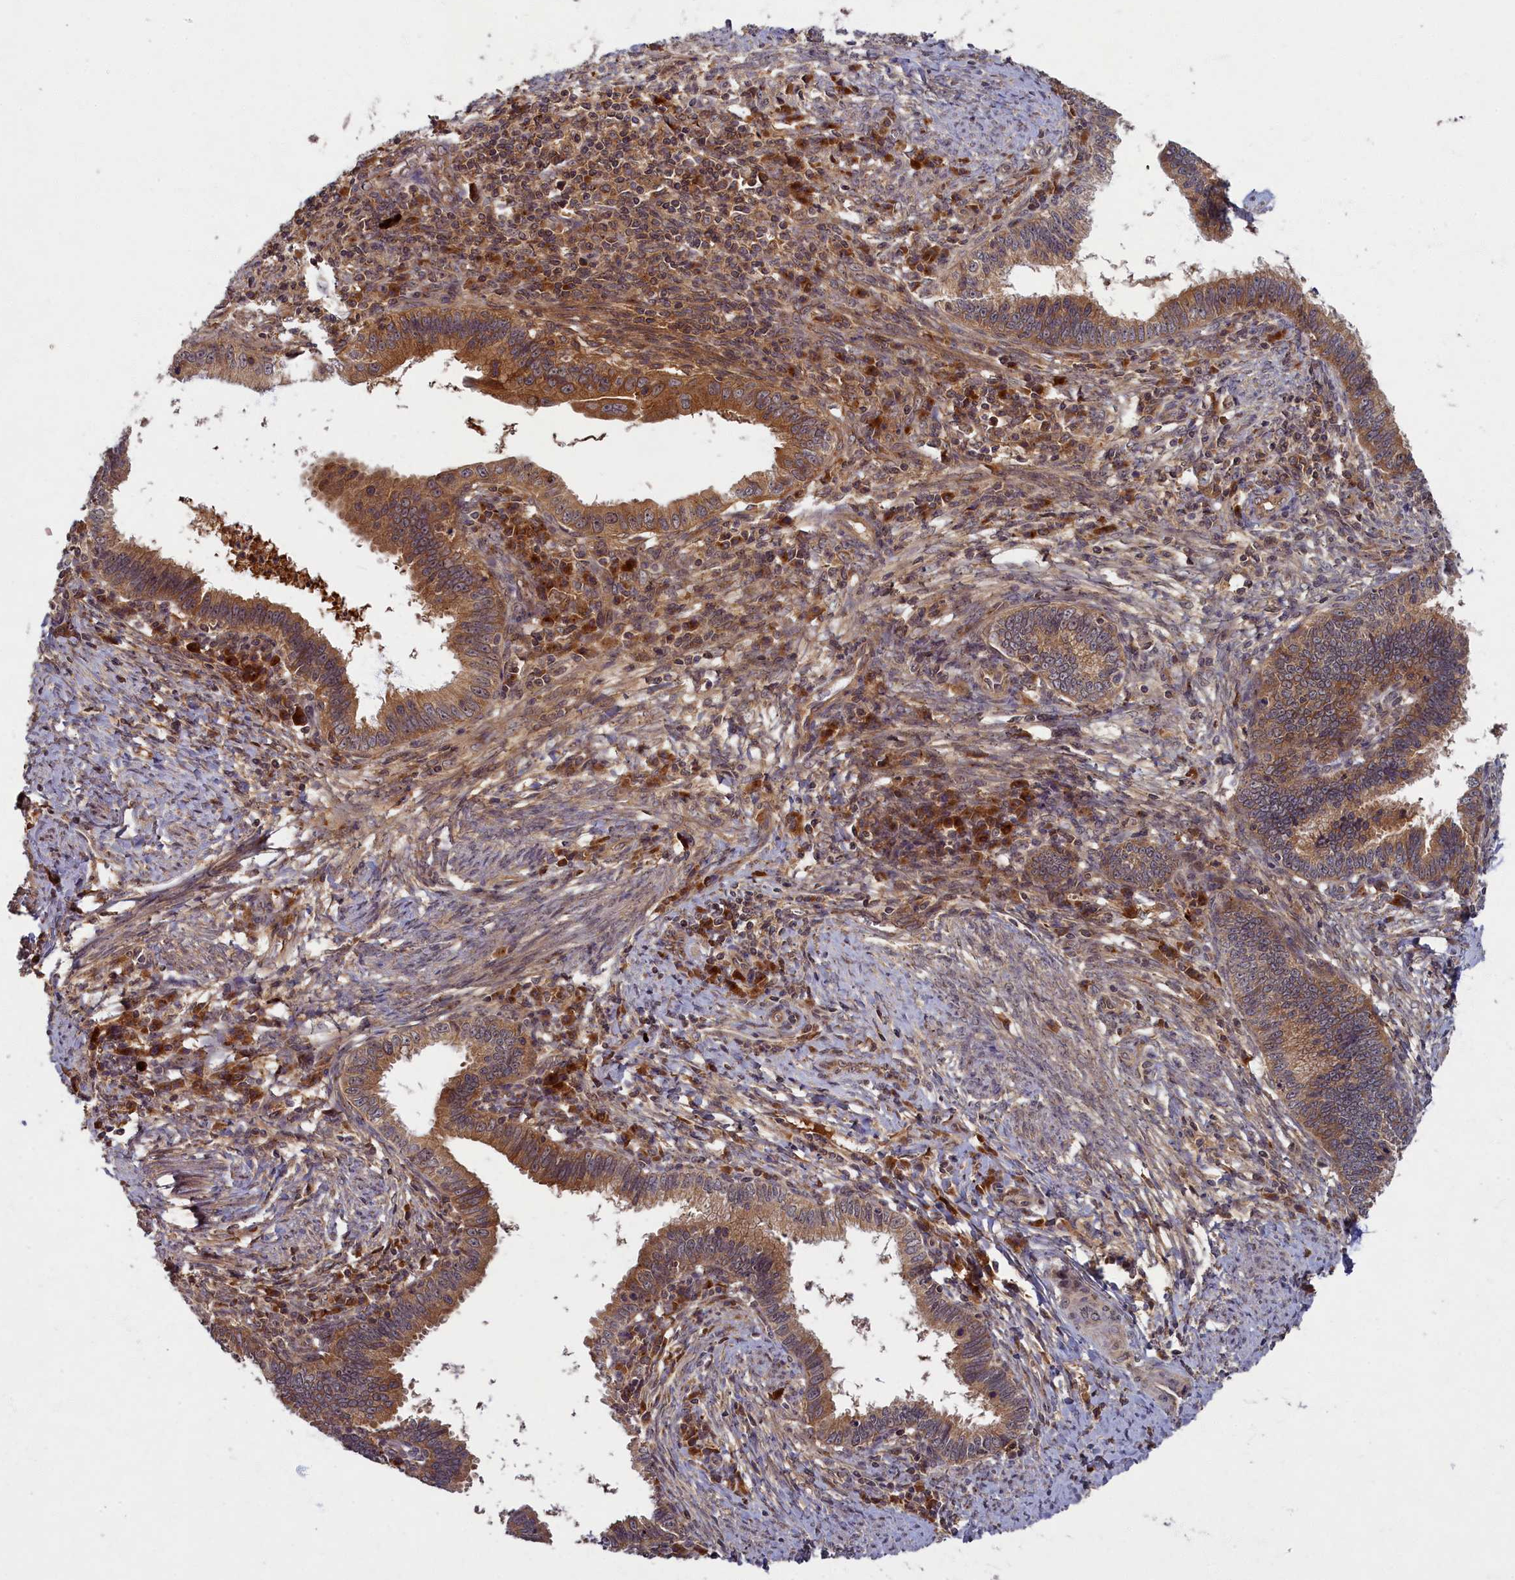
{"staining": {"intensity": "moderate", "quantity": ">75%", "location": "cytoplasmic/membranous"}, "tissue": "cervical cancer", "cell_type": "Tumor cells", "image_type": "cancer", "snomed": [{"axis": "morphology", "description": "Adenocarcinoma, NOS"}, {"axis": "topography", "description": "Cervix"}], "caption": "Tumor cells demonstrate medium levels of moderate cytoplasmic/membranous staining in approximately >75% of cells in human cervical cancer (adenocarcinoma).", "gene": "BICD1", "patient": {"sex": "female", "age": 36}}